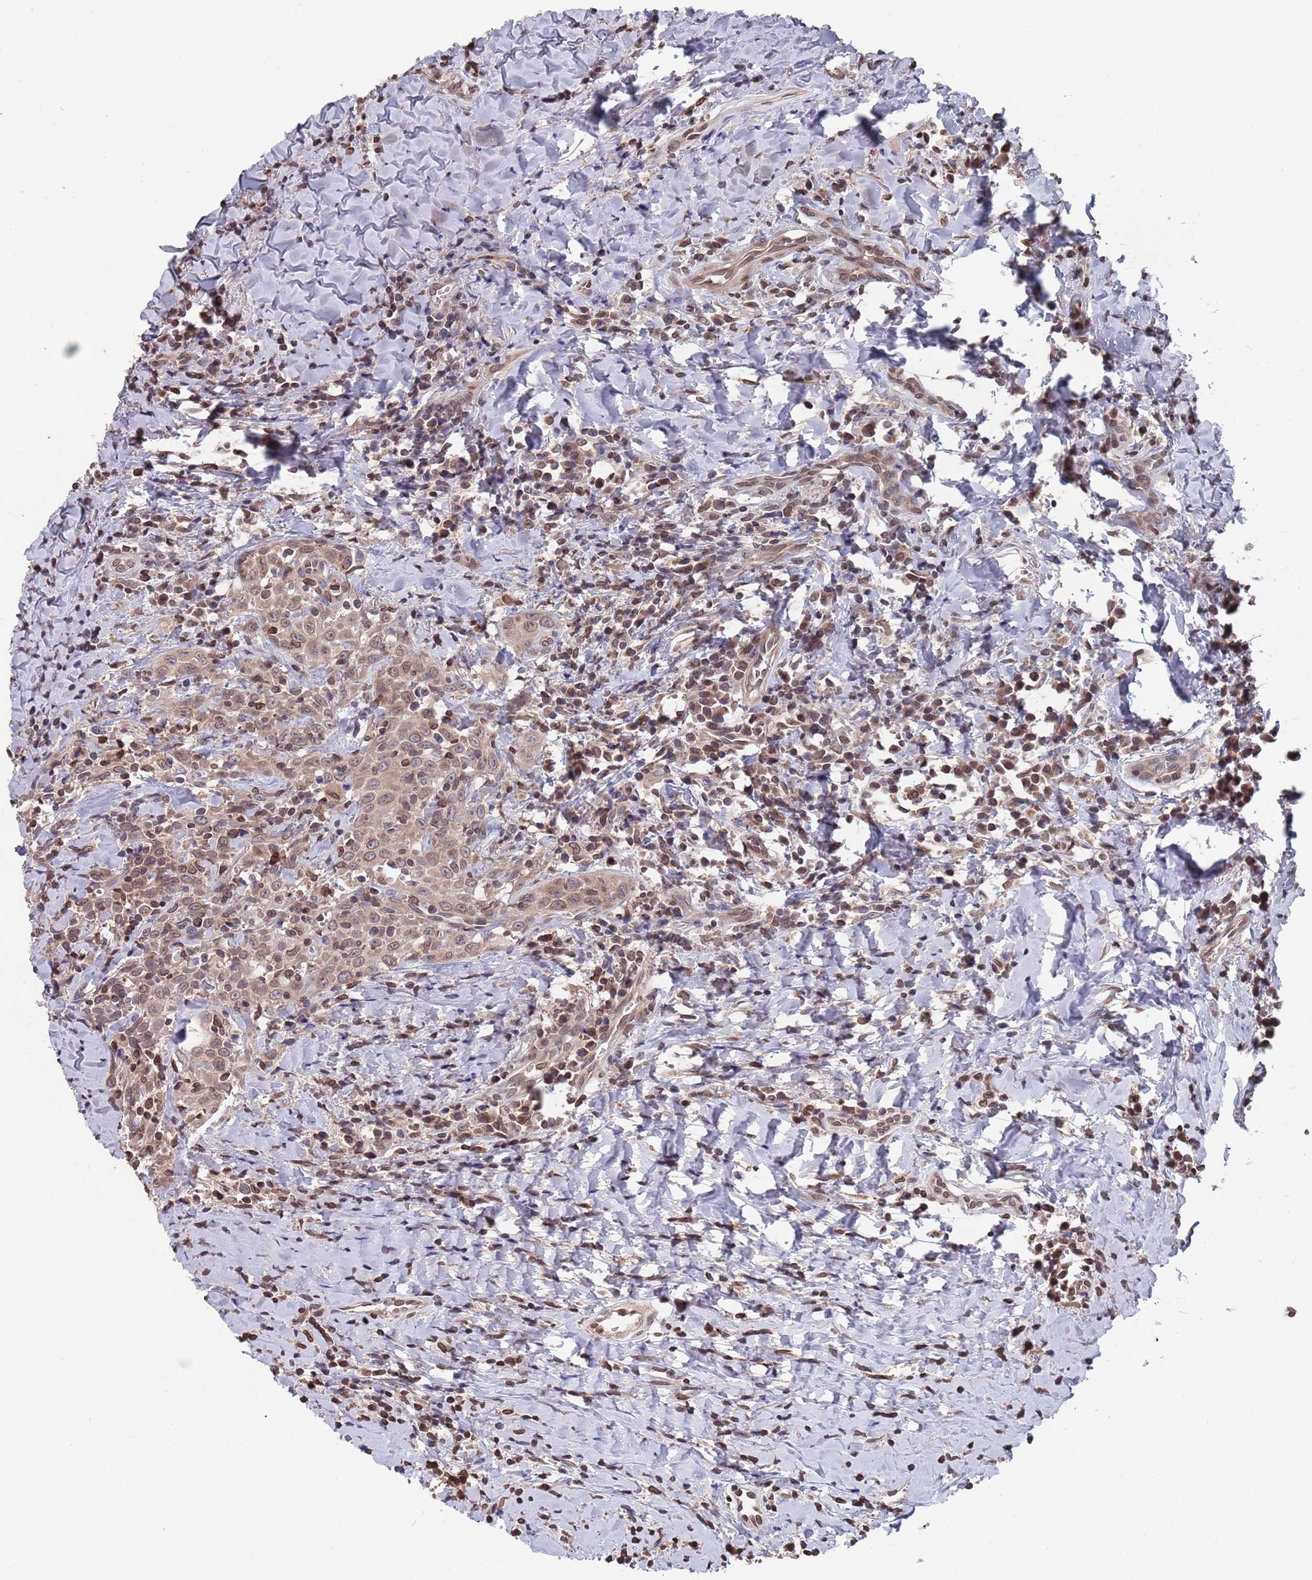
{"staining": {"intensity": "weak", "quantity": ">75%", "location": "cytoplasmic/membranous,nuclear"}, "tissue": "head and neck cancer", "cell_type": "Tumor cells", "image_type": "cancer", "snomed": [{"axis": "morphology", "description": "Squamous cell carcinoma, NOS"}, {"axis": "topography", "description": "Head-Neck"}], "caption": "Immunohistochemical staining of head and neck cancer displays weak cytoplasmic/membranous and nuclear protein expression in about >75% of tumor cells. (DAB (3,3'-diaminobenzidine) IHC with brightfield microscopy, high magnification).", "gene": "SDHAF3", "patient": {"sex": "female", "age": 70}}